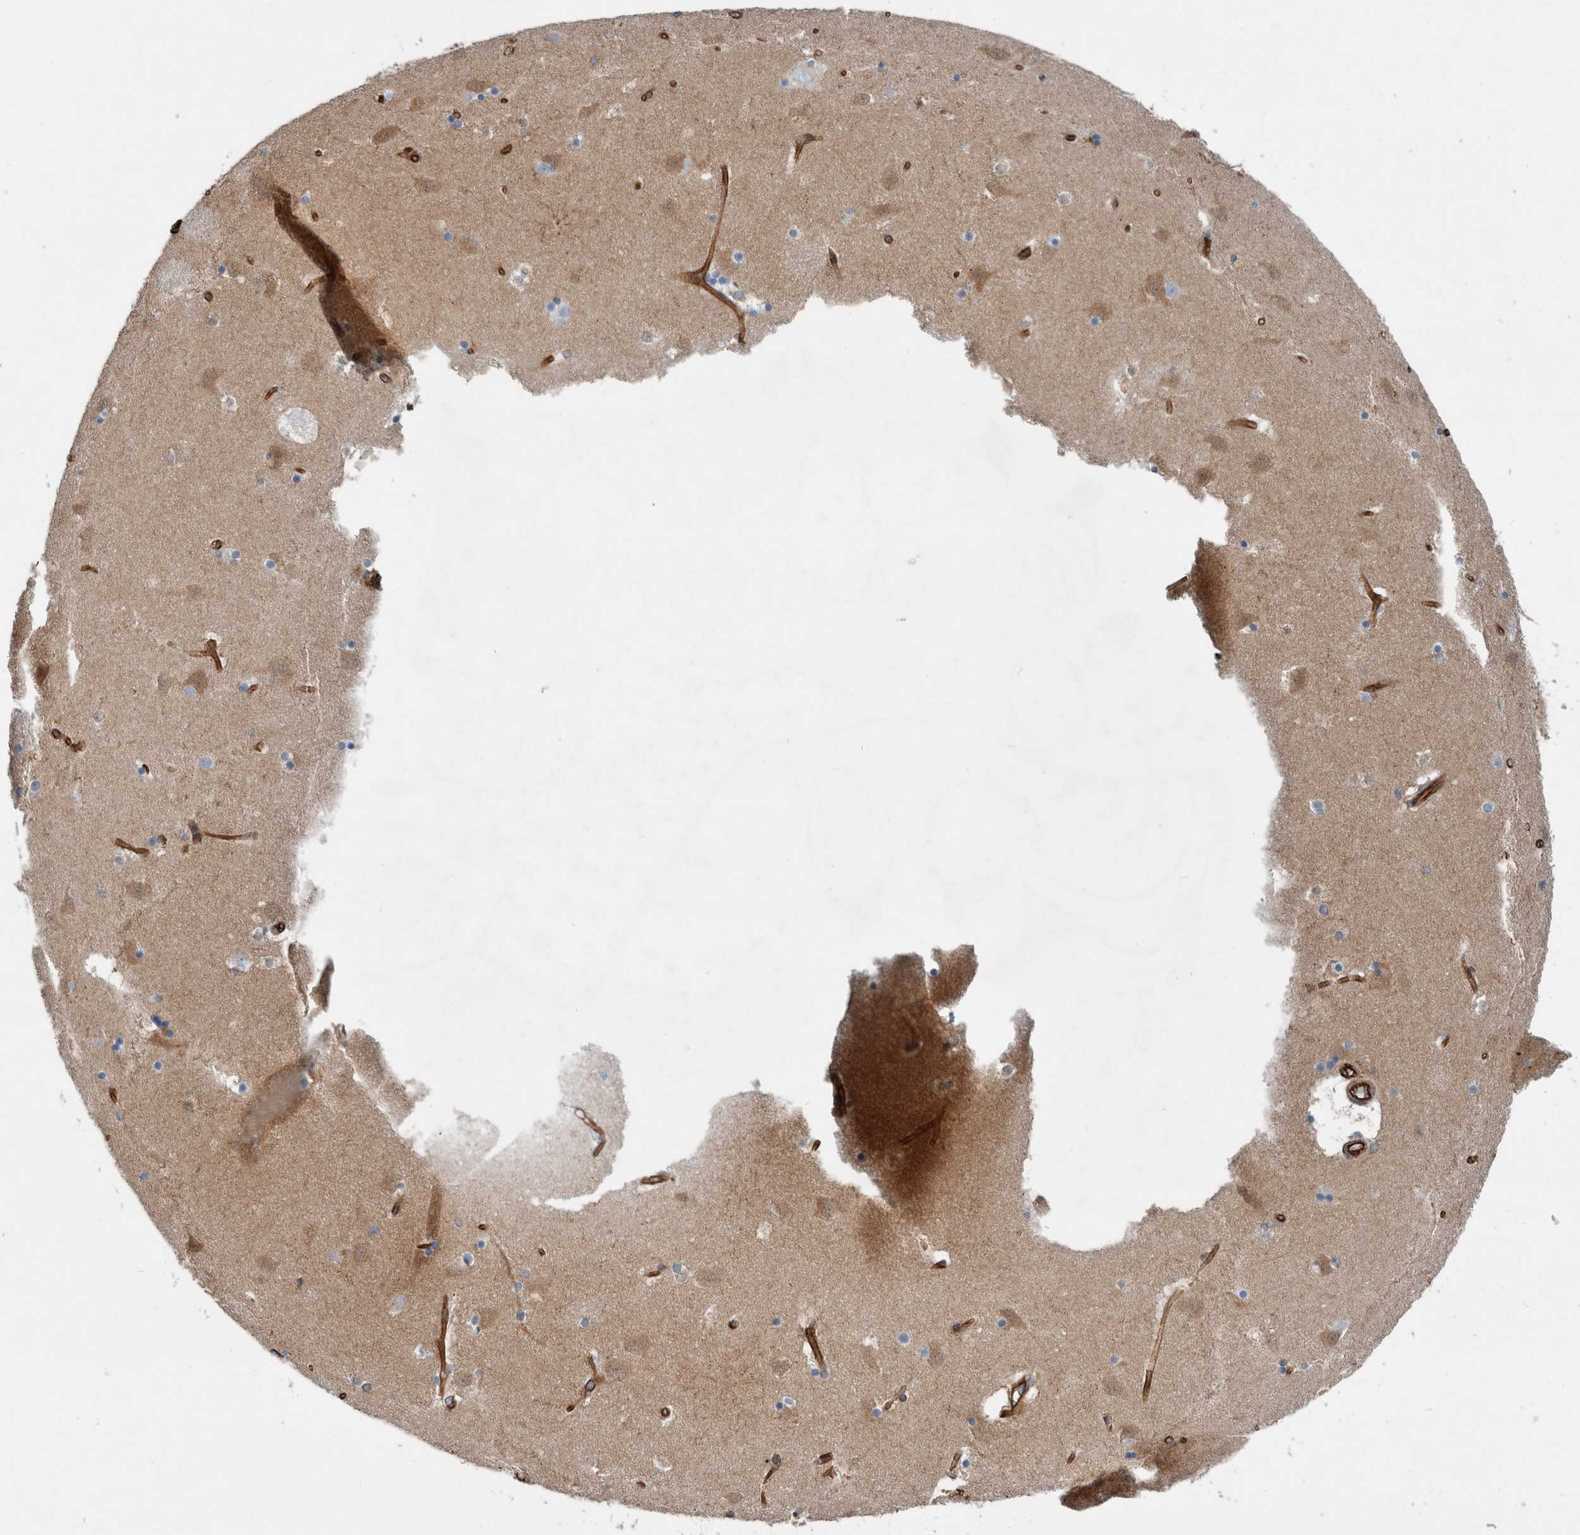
{"staining": {"intensity": "strong", "quantity": "<25%", "location": "cytoplasmic/membranous"}, "tissue": "caudate", "cell_type": "Glial cells", "image_type": "normal", "snomed": [{"axis": "morphology", "description": "Normal tissue, NOS"}, {"axis": "topography", "description": "Lateral ventricle wall"}], "caption": "Immunohistochemical staining of unremarkable human caudate reveals medium levels of strong cytoplasmic/membranous expression in approximately <25% of glial cells. (DAB (3,3'-diaminobenzidine) IHC, brown staining for protein, blue staining for nuclei).", "gene": "PLEC", "patient": {"sex": "male", "age": 45}}